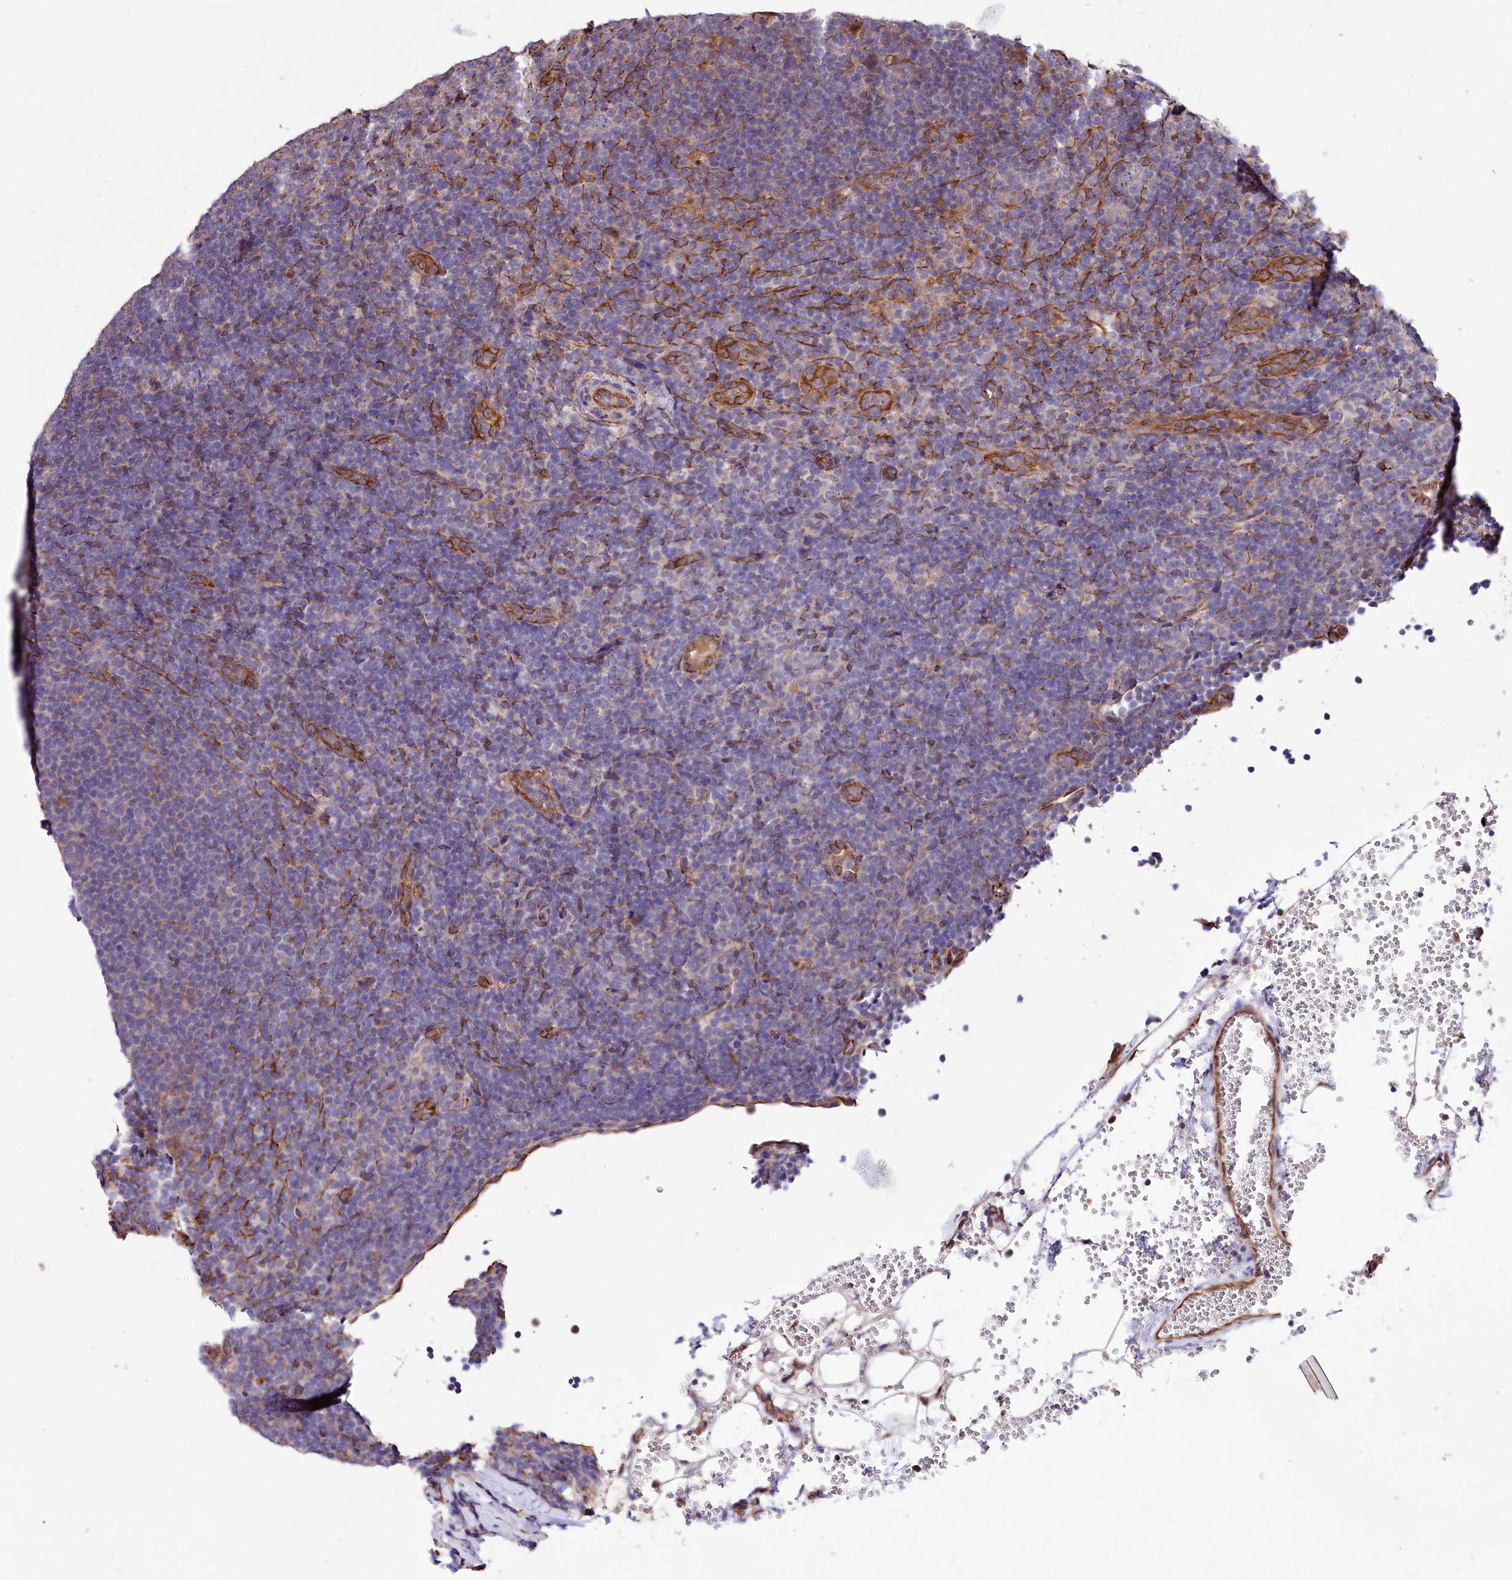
{"staining": {"intensity": "negative", "quantity": "none", "location": "none"}, "tissue": "lymphoma", "cell_type": "Tumor cells", "image_type": "cancer", "snomed": [{"axis": "morphology", "description": "Hodgkin's disease, NOS"}, {"axis": "topography", "description": "Lymph node"}], "caption": "Tumor cells show no significant positivity in Hodgkin's disease.", "gene": "TTC12", "patient": {"sex": "female", "age": 57}}